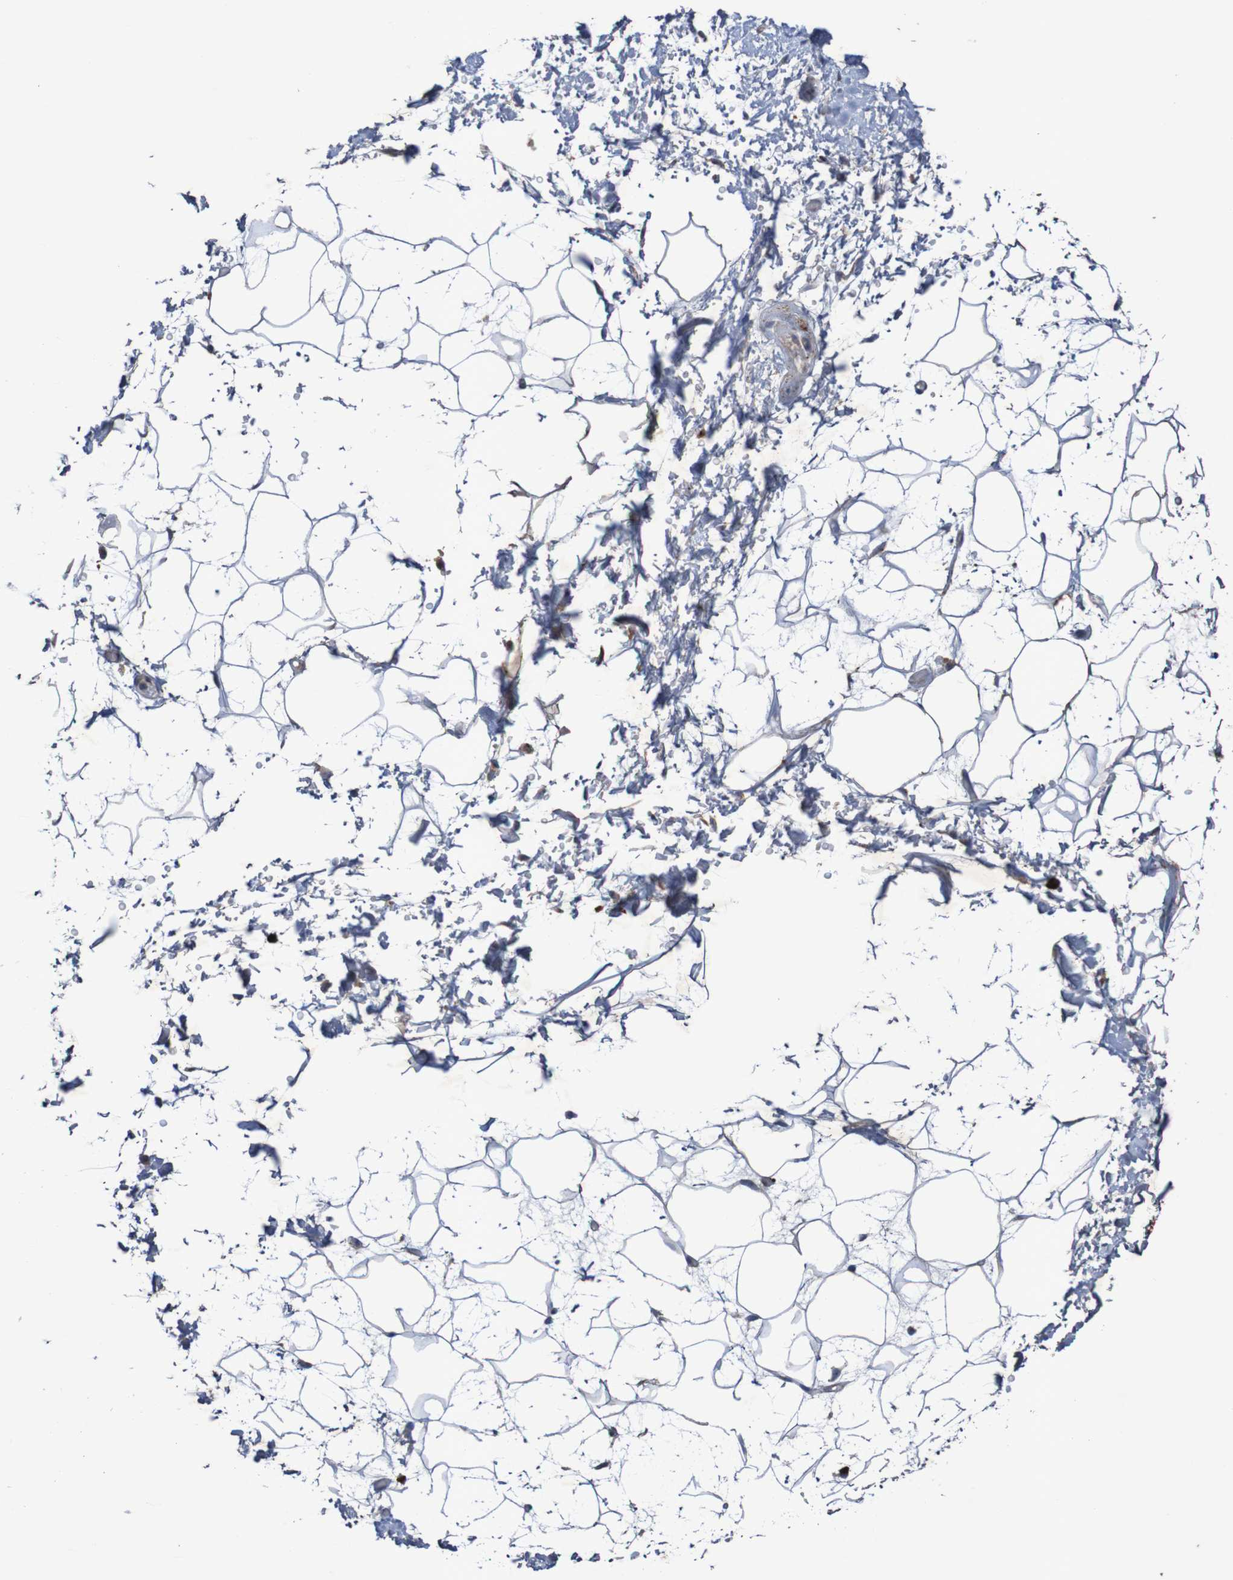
{"staining": {"intensity": "moderate", "quantity": "<25%", "location": "cytoplasmic/membranous"}, "tissue": "adipose tissue", "cell_type": "Adipocytes", "image_type": "normal", "snomed": [{"axis": "morphology", "description": "Normal tissue, NOS"}, {"axis": "topography", "description": "Soft tissue"}], "caption": "Protein expression analysis of normal adipose tissue displays moderate cytoplasmic/membranous expression in about <25% of adipocytes.", "gene": "ANGPT4", "patient": {"sex": "male", "age": 72}}